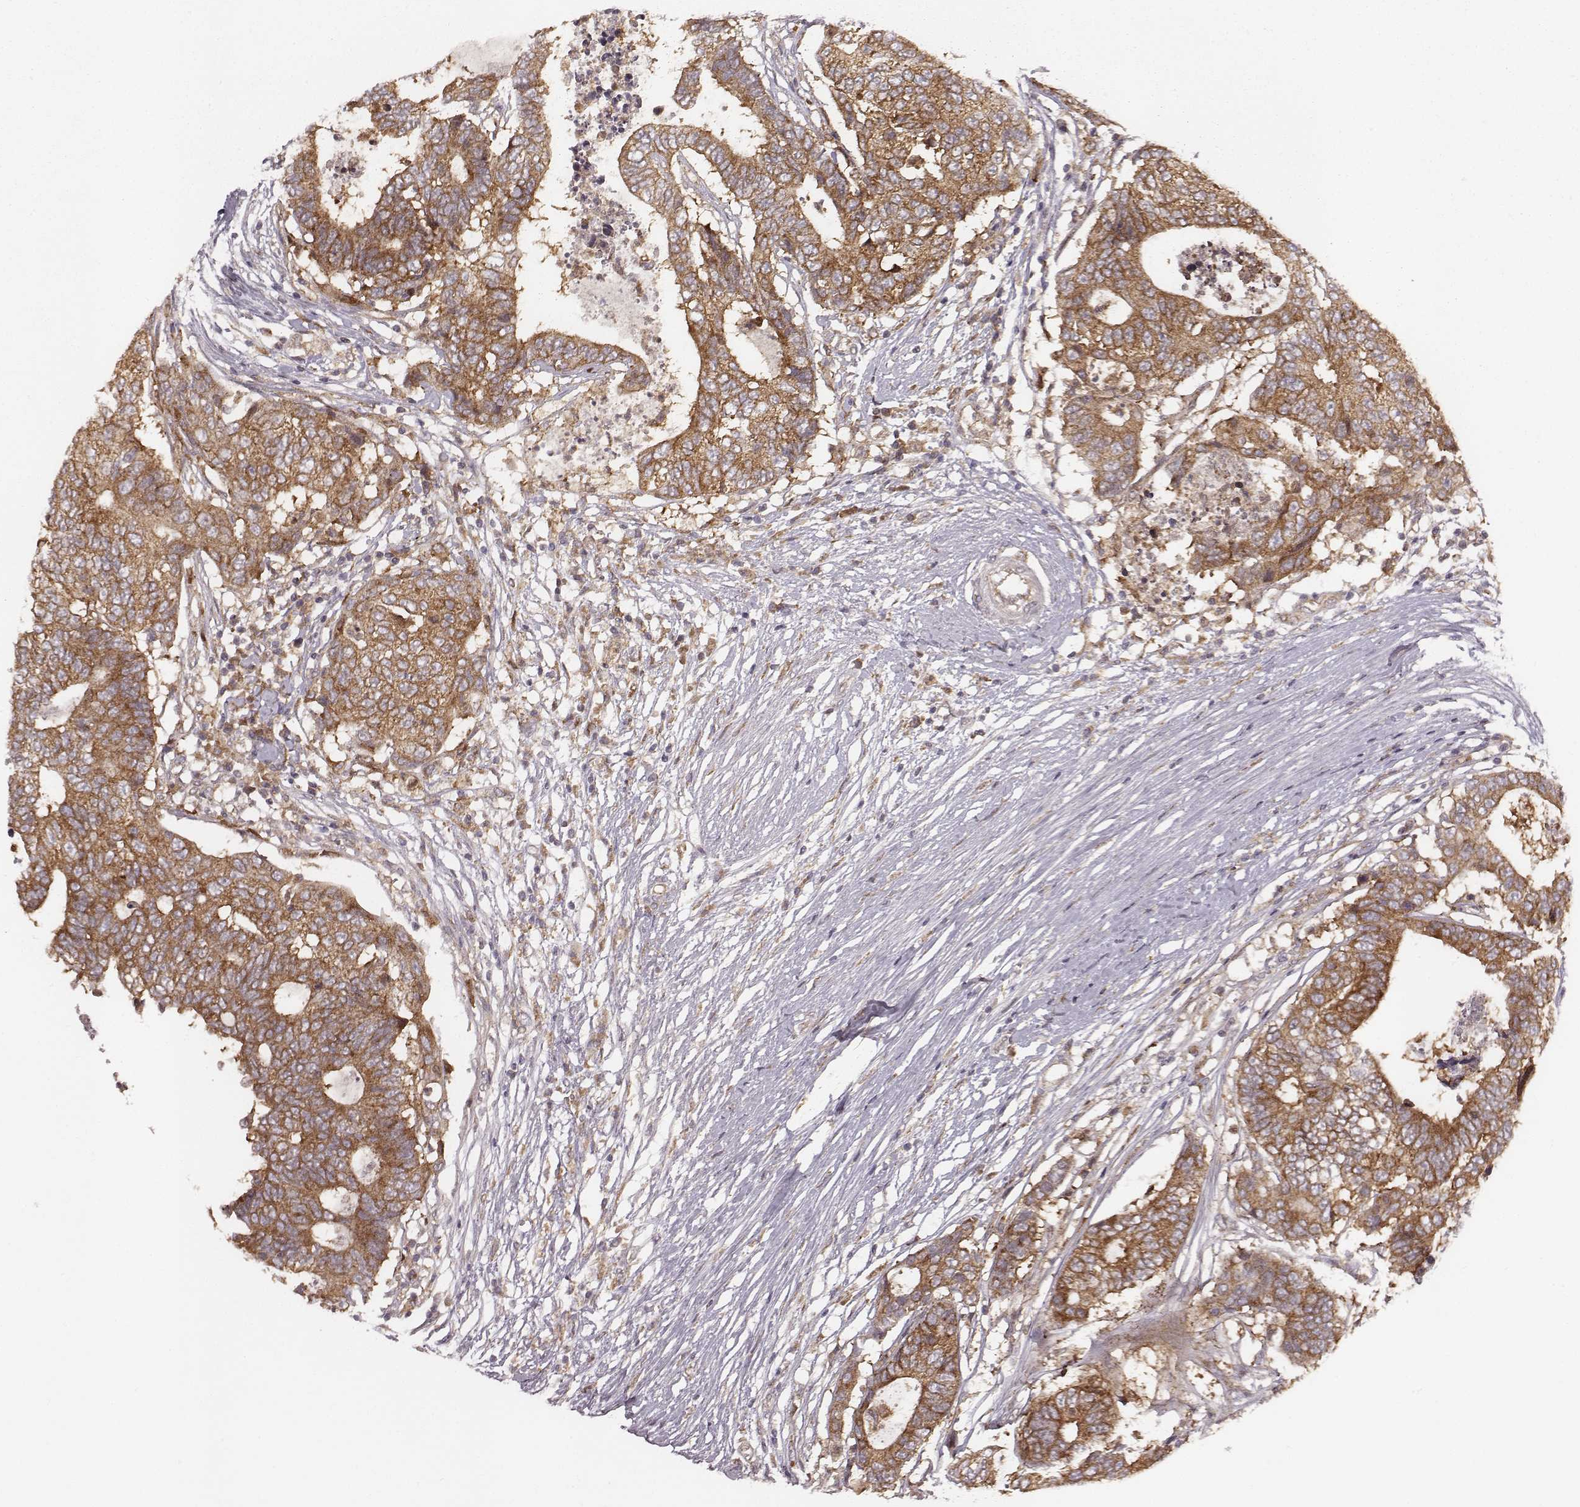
{"staining": {"intensity": "moderate", "quantity": ">75%", "location": "cytoplasmic/membranous"}, "tissue": "colorectal cancer", "cell_type": "Tumor cells", "image_type": "cancer", "snomed": [{"axis": "morphology", "description": "Adenocarcinoma, NOS"}, {"axis": "topography", "description": "Colon"}], "caption": "Tumor cells exhibit medium levels of moderate cytoplasmic/membranous staining in approximately >75% of cells in human colorectal adenocarcinoma.", "gene": "VPS26A", "patient": {"sex": "female", "age": 48}}